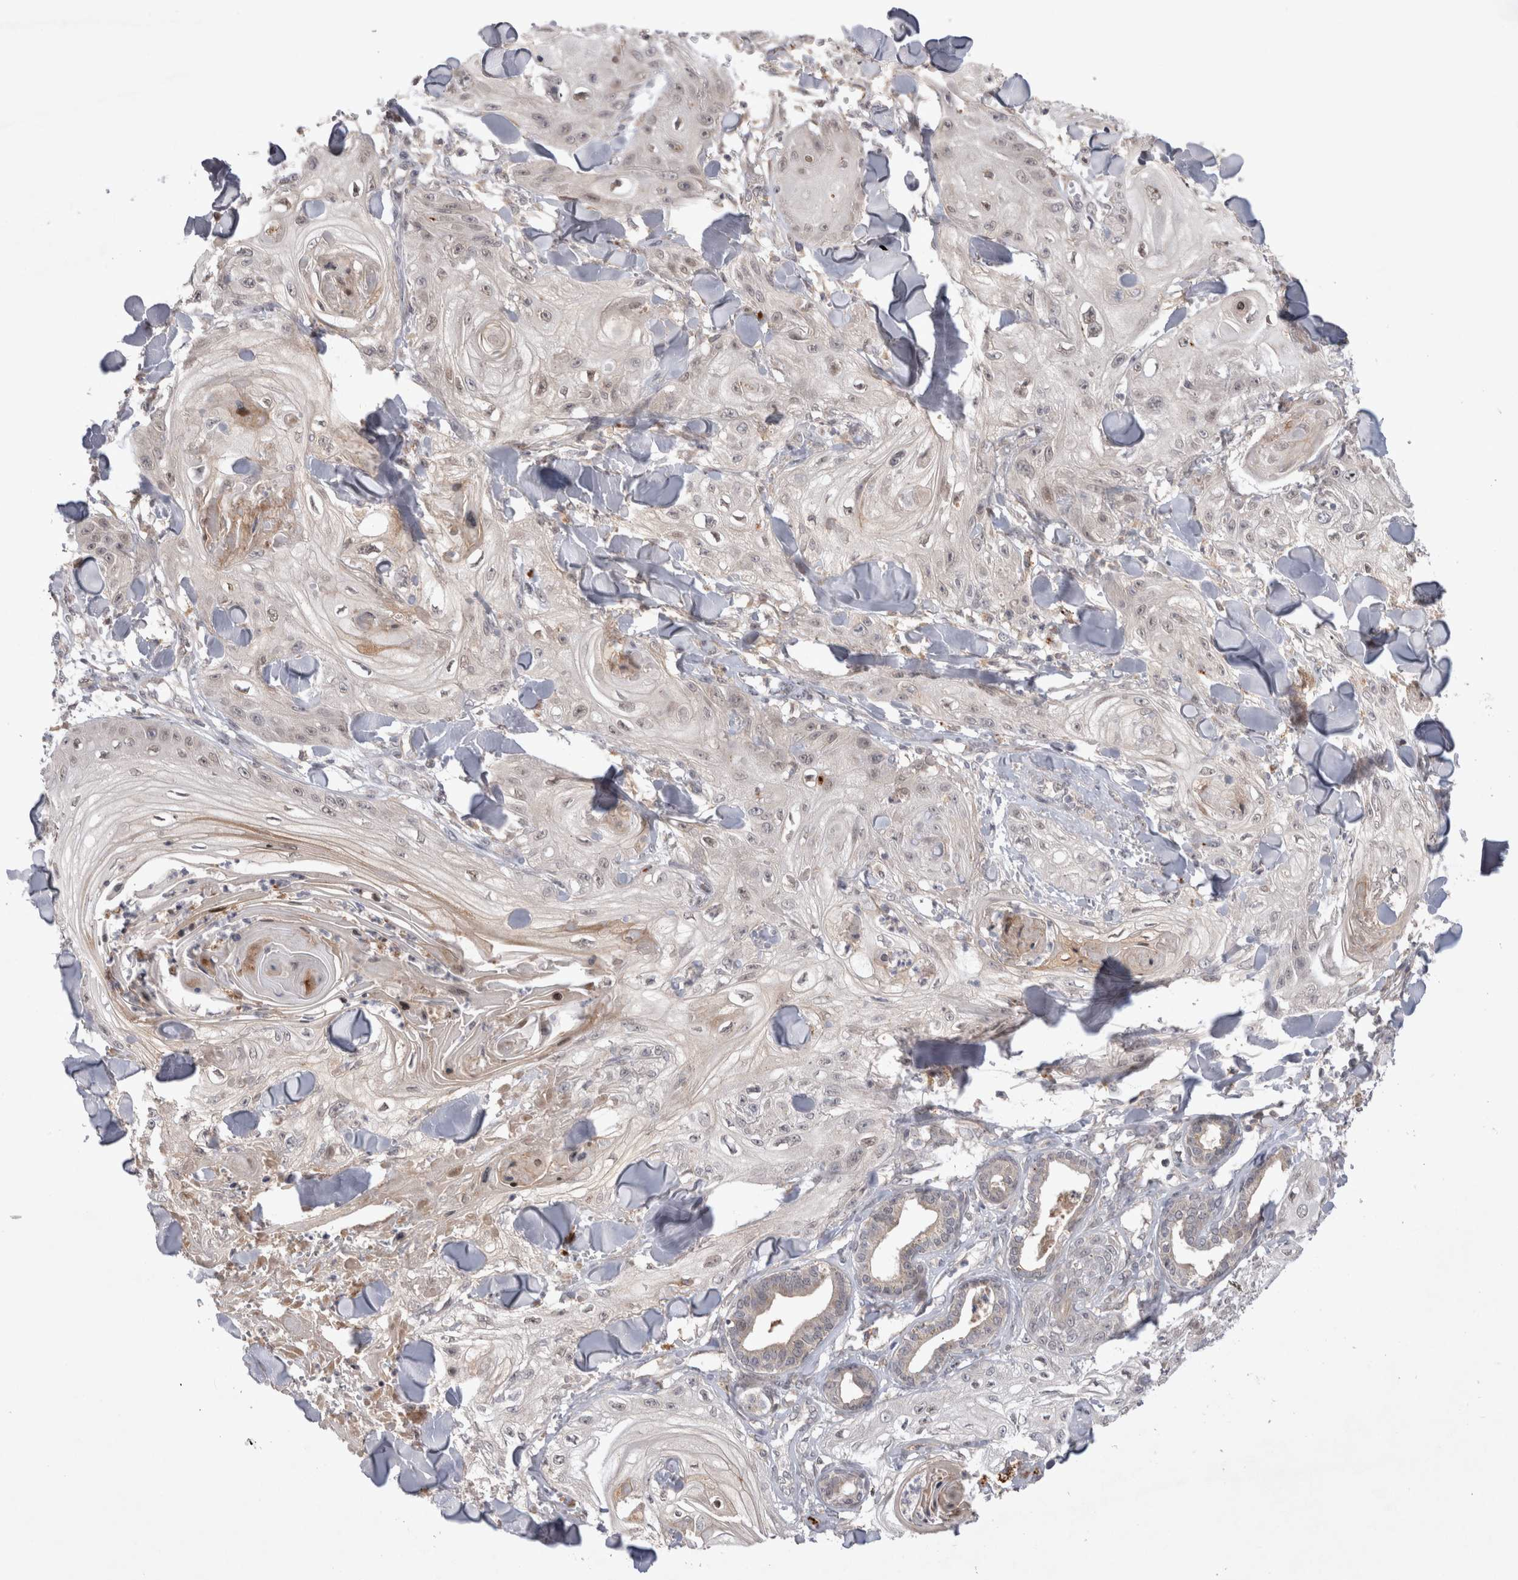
{"staining": {"intensity": "negative", "quantity": "none", "location": "none"}, "tissue": "skin cancer", "cell_type": "Tumor cells", "image_type": "cancer", "snomed": [{"axis": "morphology", "description": "Squamous cell carcinoma, NOS"}, {"axis": "topography", "description": "Skin"}], "caption": "The immunohistochemistry photomicrograph has no significant expression in tumor cells of skin cancer (squamous cell carcinoma) tissue.", "gene": "PLEKHM1", "patient": {"sex": "male", "age": 74}}